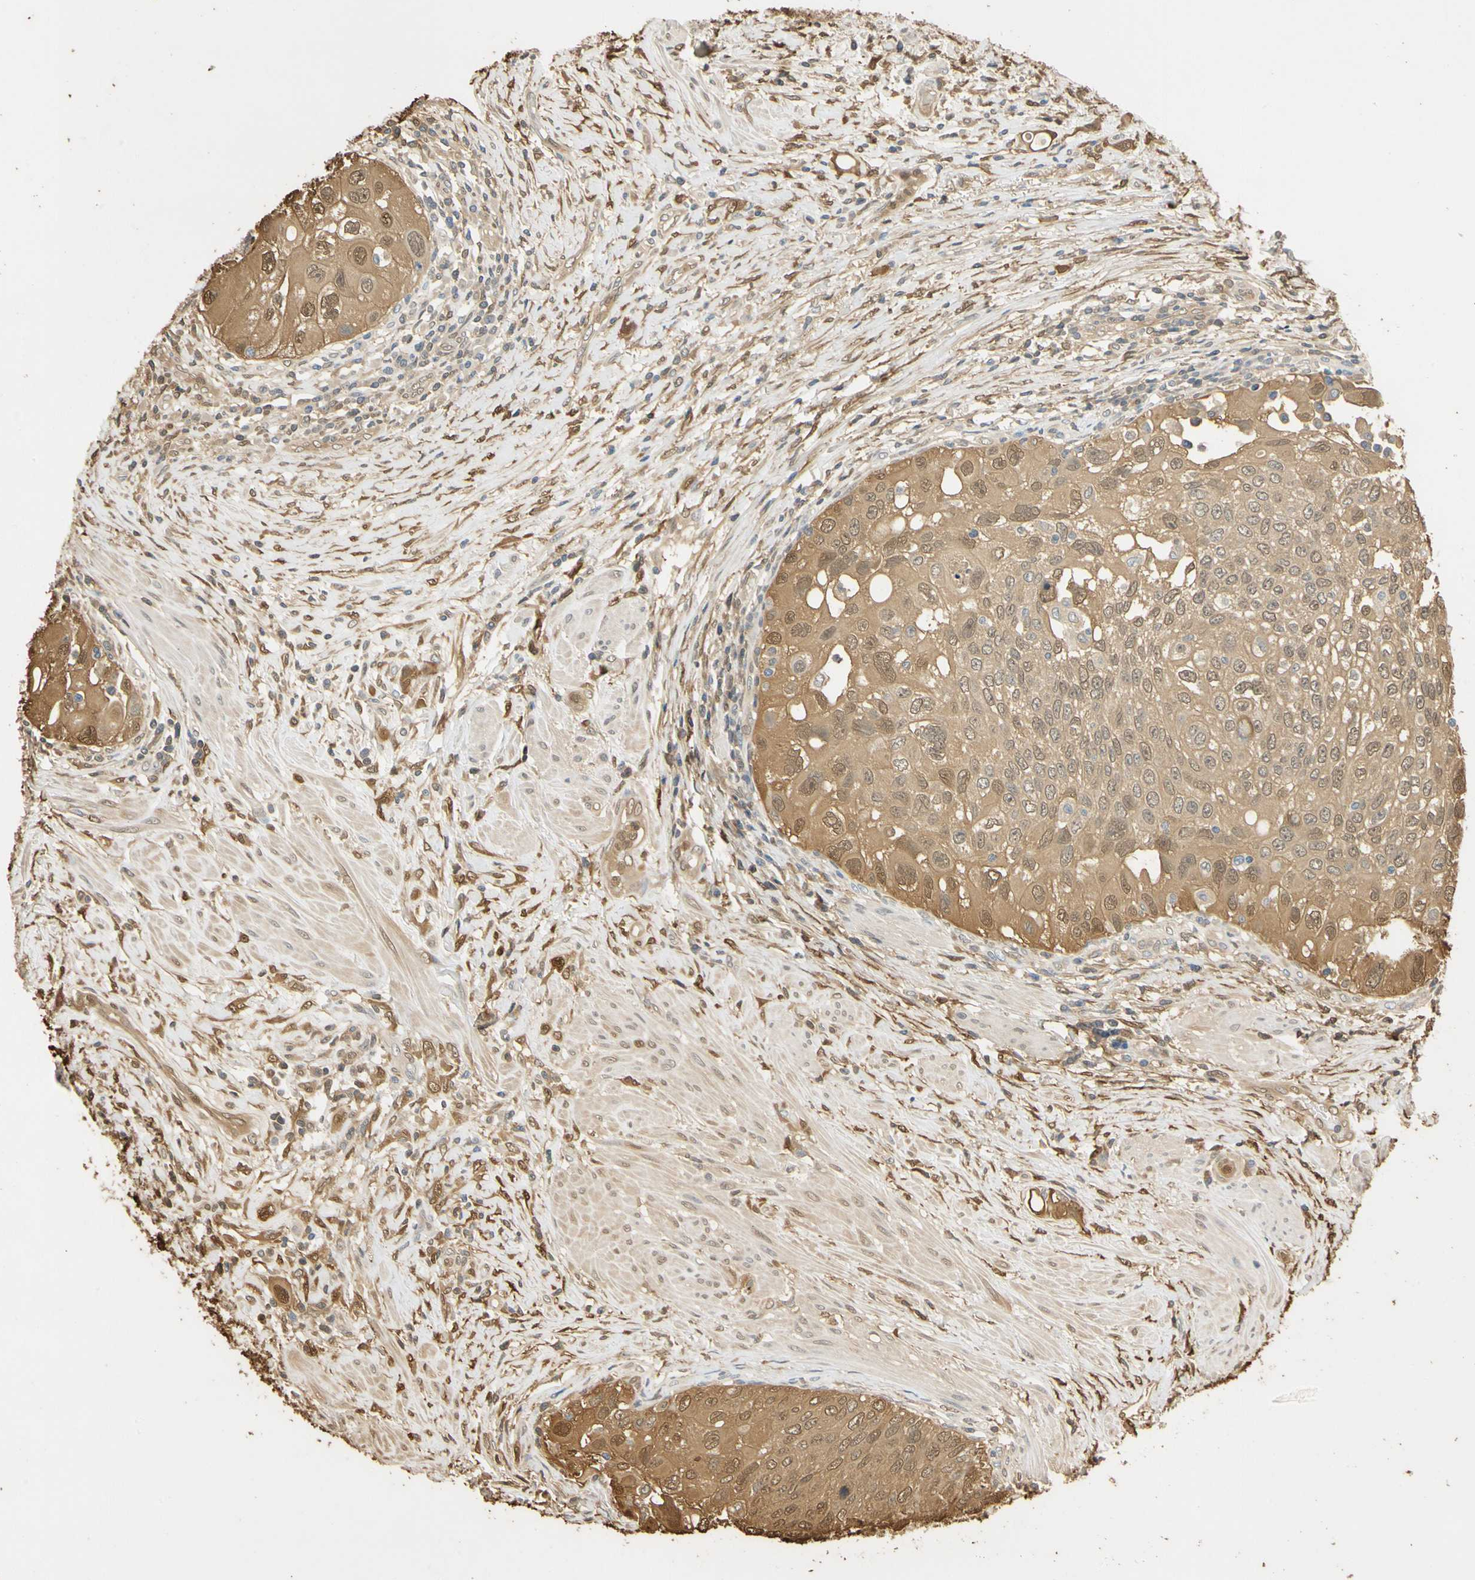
{"staining": {"intensity": "moderate", "quantity": ">75%", "location": "cytoplasmic/membranous,nuclear"}, "tissue": "urothelial cancer", "cell_type": "Tumor cells", "image_type": "cancer", "snomed": [{"axis": "morphology", "description": "Urothelial carcinoma, High grade"}, {"axis": "topography", "description": "Urinary bladder"}], "caption": "Urothelial cancer tissue demonstrates moderate cytoplasmic/membranous and nuclear staining in about >75% of tumor cells", "gene": "S100A6", "patient": {"sex": "female", "age": 56}}